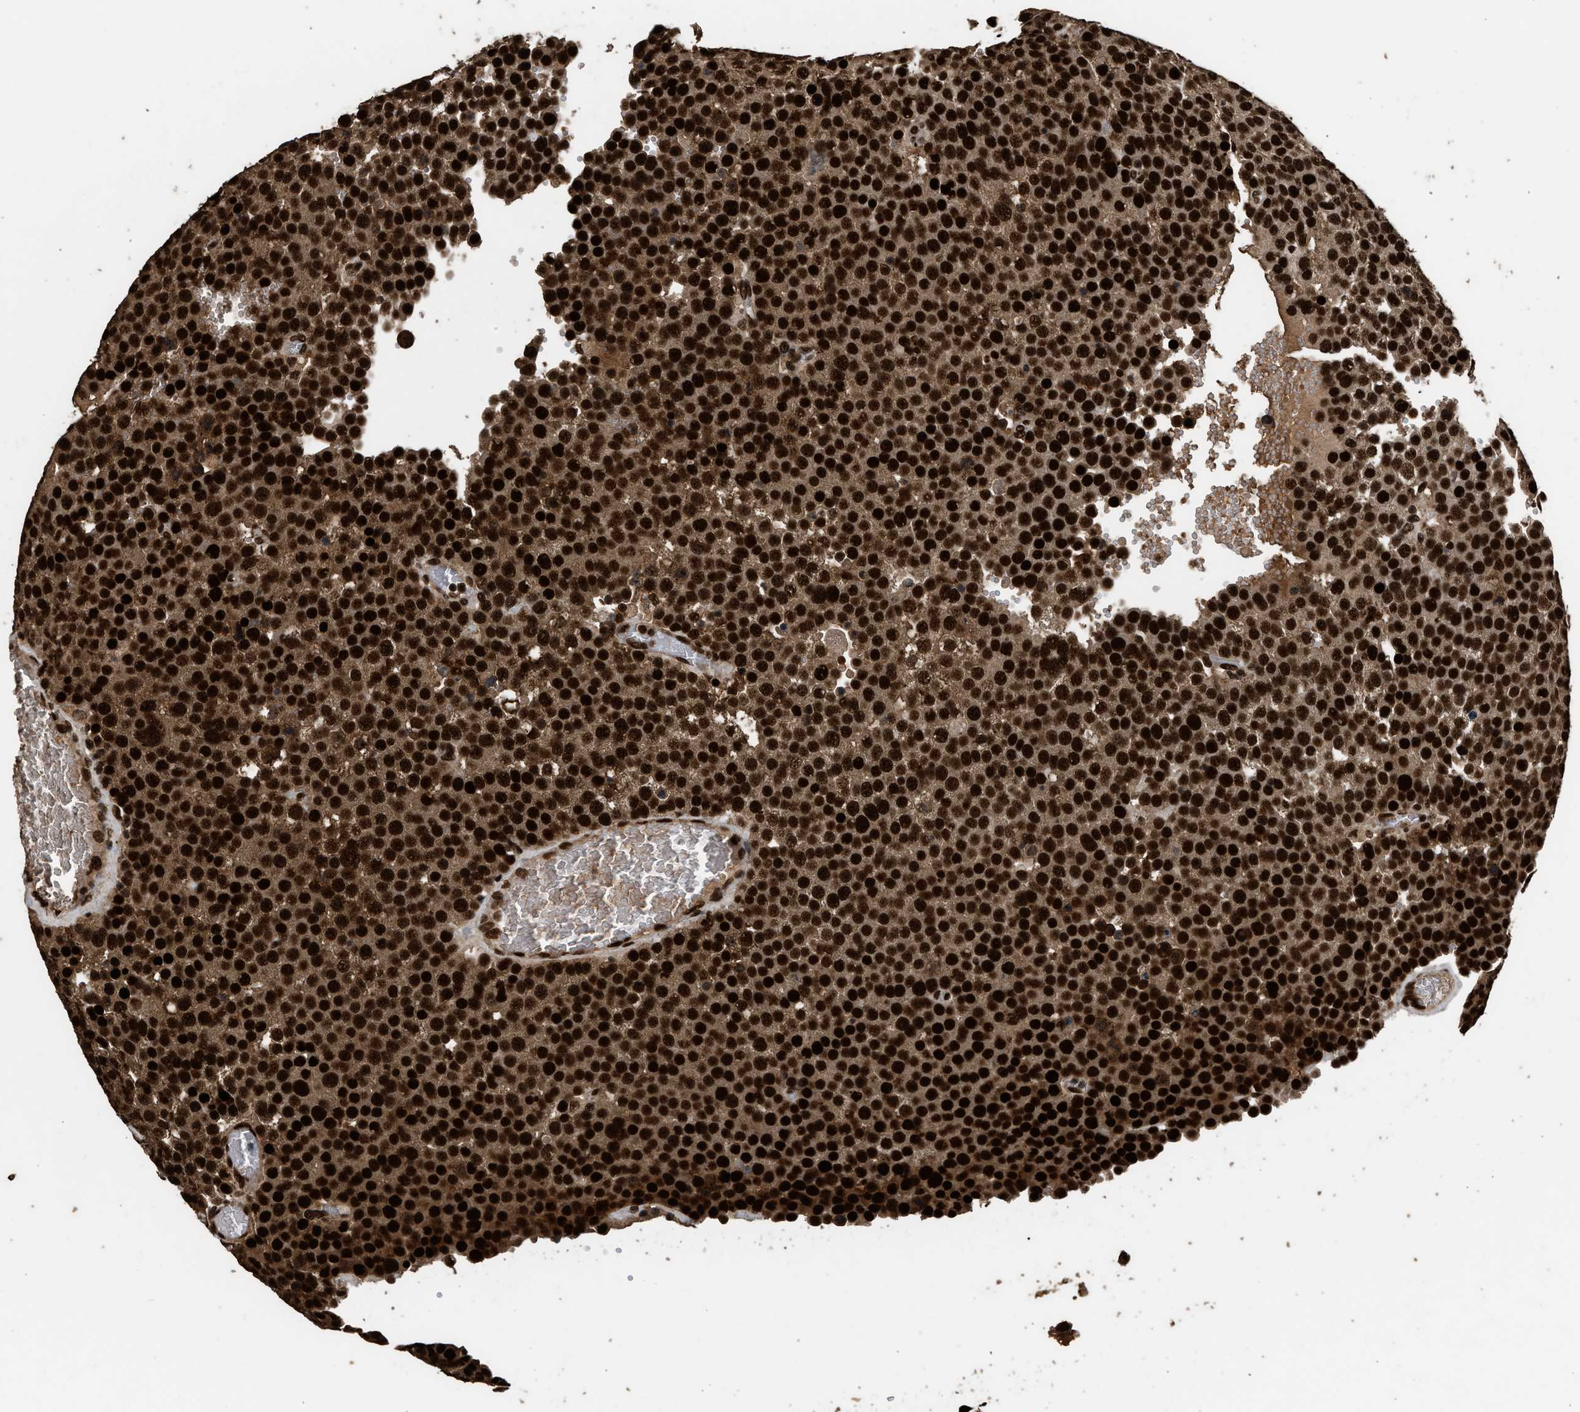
{"staining": {"intensity": "strong", "quantity": ">75%", "location": "cytoplasmic/membranous,nuclear"}, "tissue": "testis cancer", "cell_type": "Tumor cells", "image_type": "cancer", "snomed": [{"axis": "morphology", "description": "Seminoma, NOS"}, {"axis": "topography", "description": "Testis"}], "caption": "Testis cancer tissue exhibits strong cytoplasmic/membranous and nuclear positivity in approximately >75% of tumor cells The protein is stained brown, and the nuclei are stained in blue (DAB (3,3'-diaminobenzidine) IHC with brightfield microscopy, high magnification).", "gene": "PPP4R3B", "patient": {"sex": "male", "age": 71}}